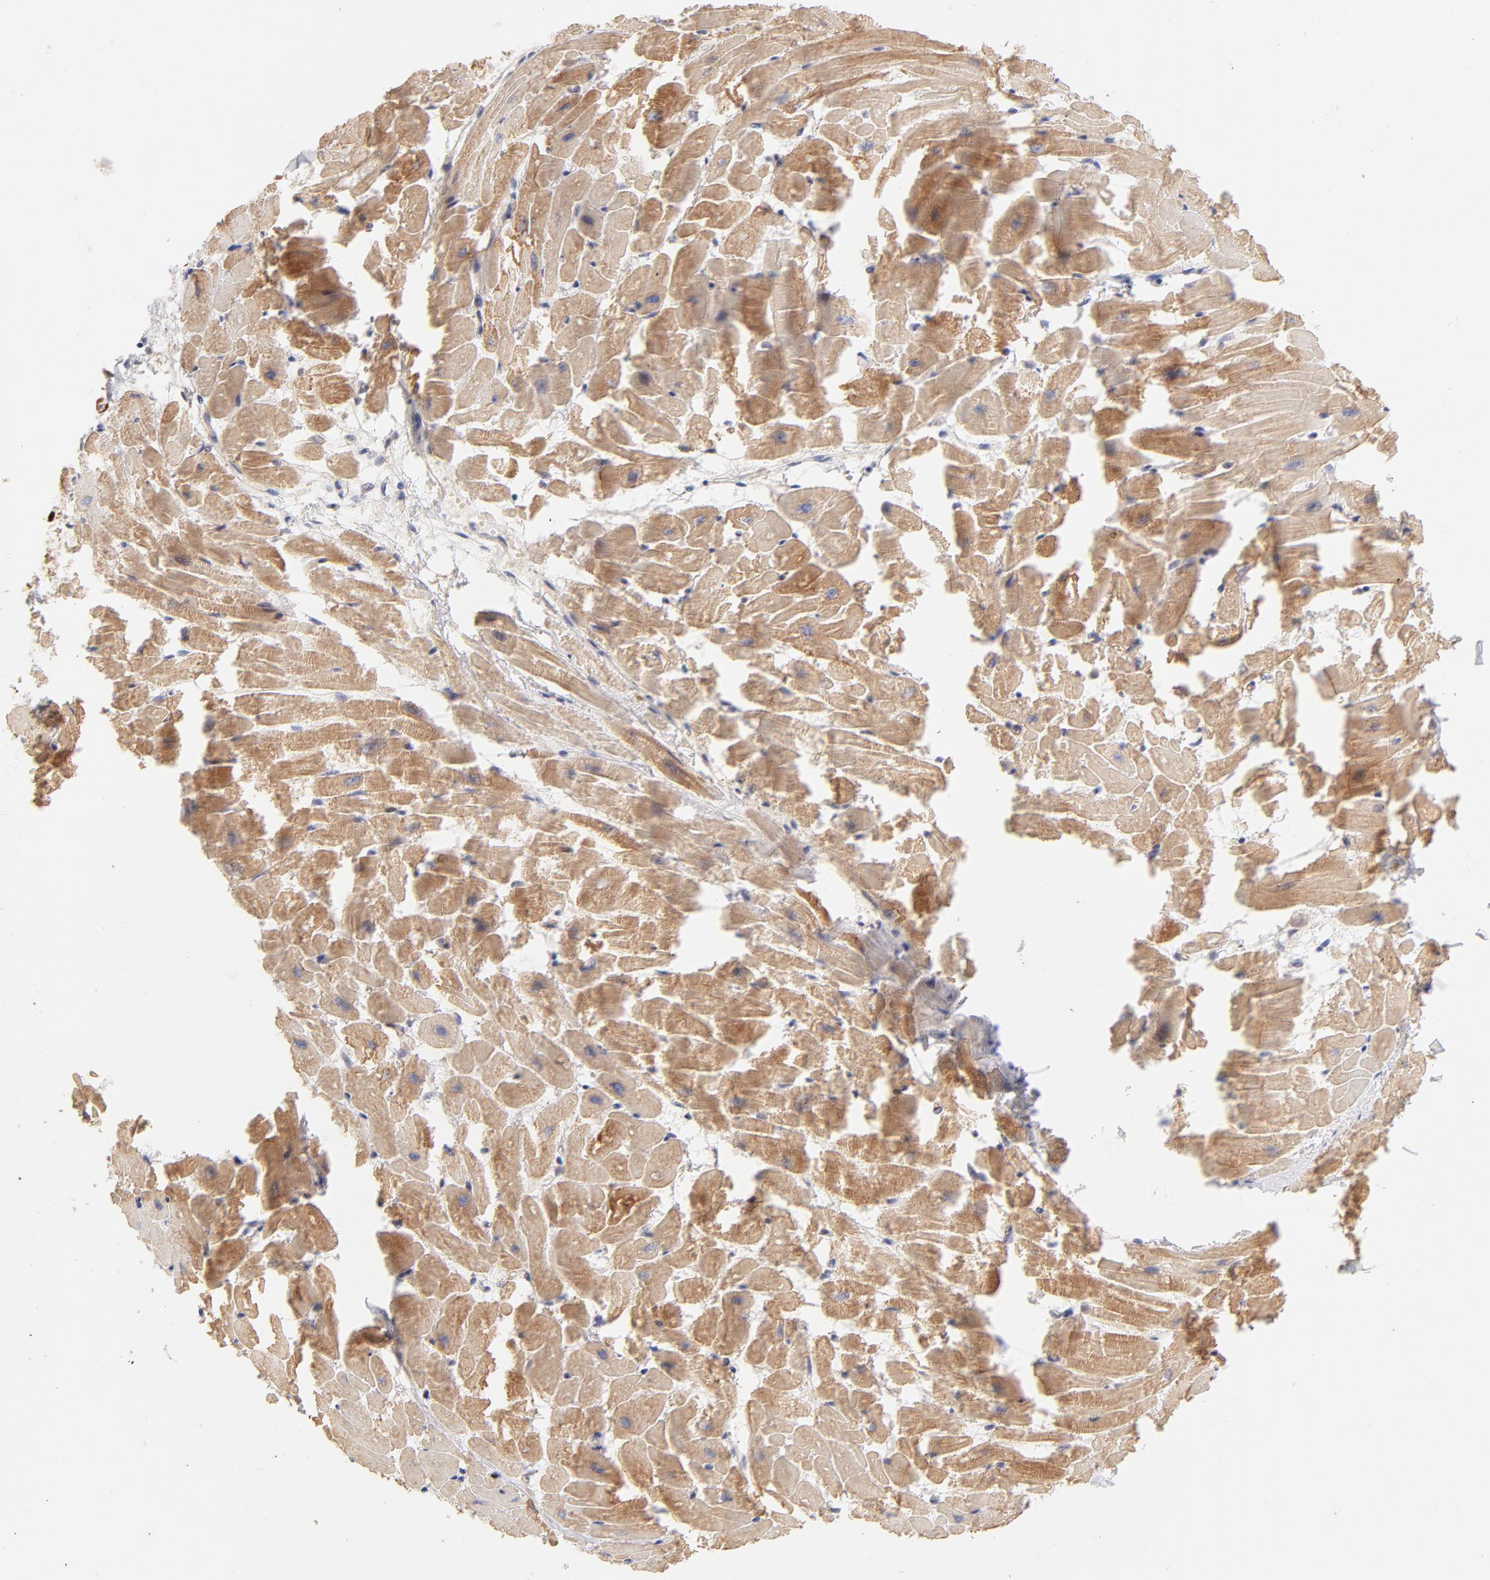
{"staining": {"intensity": "moderate", "quantity": ">75%", "location": "cytoplasmic/membranous"}, "tissue": "heart muscle", "cell_type": "Cardiomyocytes", "image_type": "normal", "snomed": [{"axis": "morphology", "description": "Normal tissue, NOS"}, {"axis": "topography", "description": "Heart"}], "caption": "Moderate cytoplasmic/membranous protein staining is present in about >75% of cardiomyocytes in heart muscle. (Stains: DAB (3,3'-diaminobenzidine) in brown, nuclei in blue, Microscopy: brightfield microscopy at high magnification).", "gene": "LDLRAP1", "patient": {"sex": "female", "age": 19}}